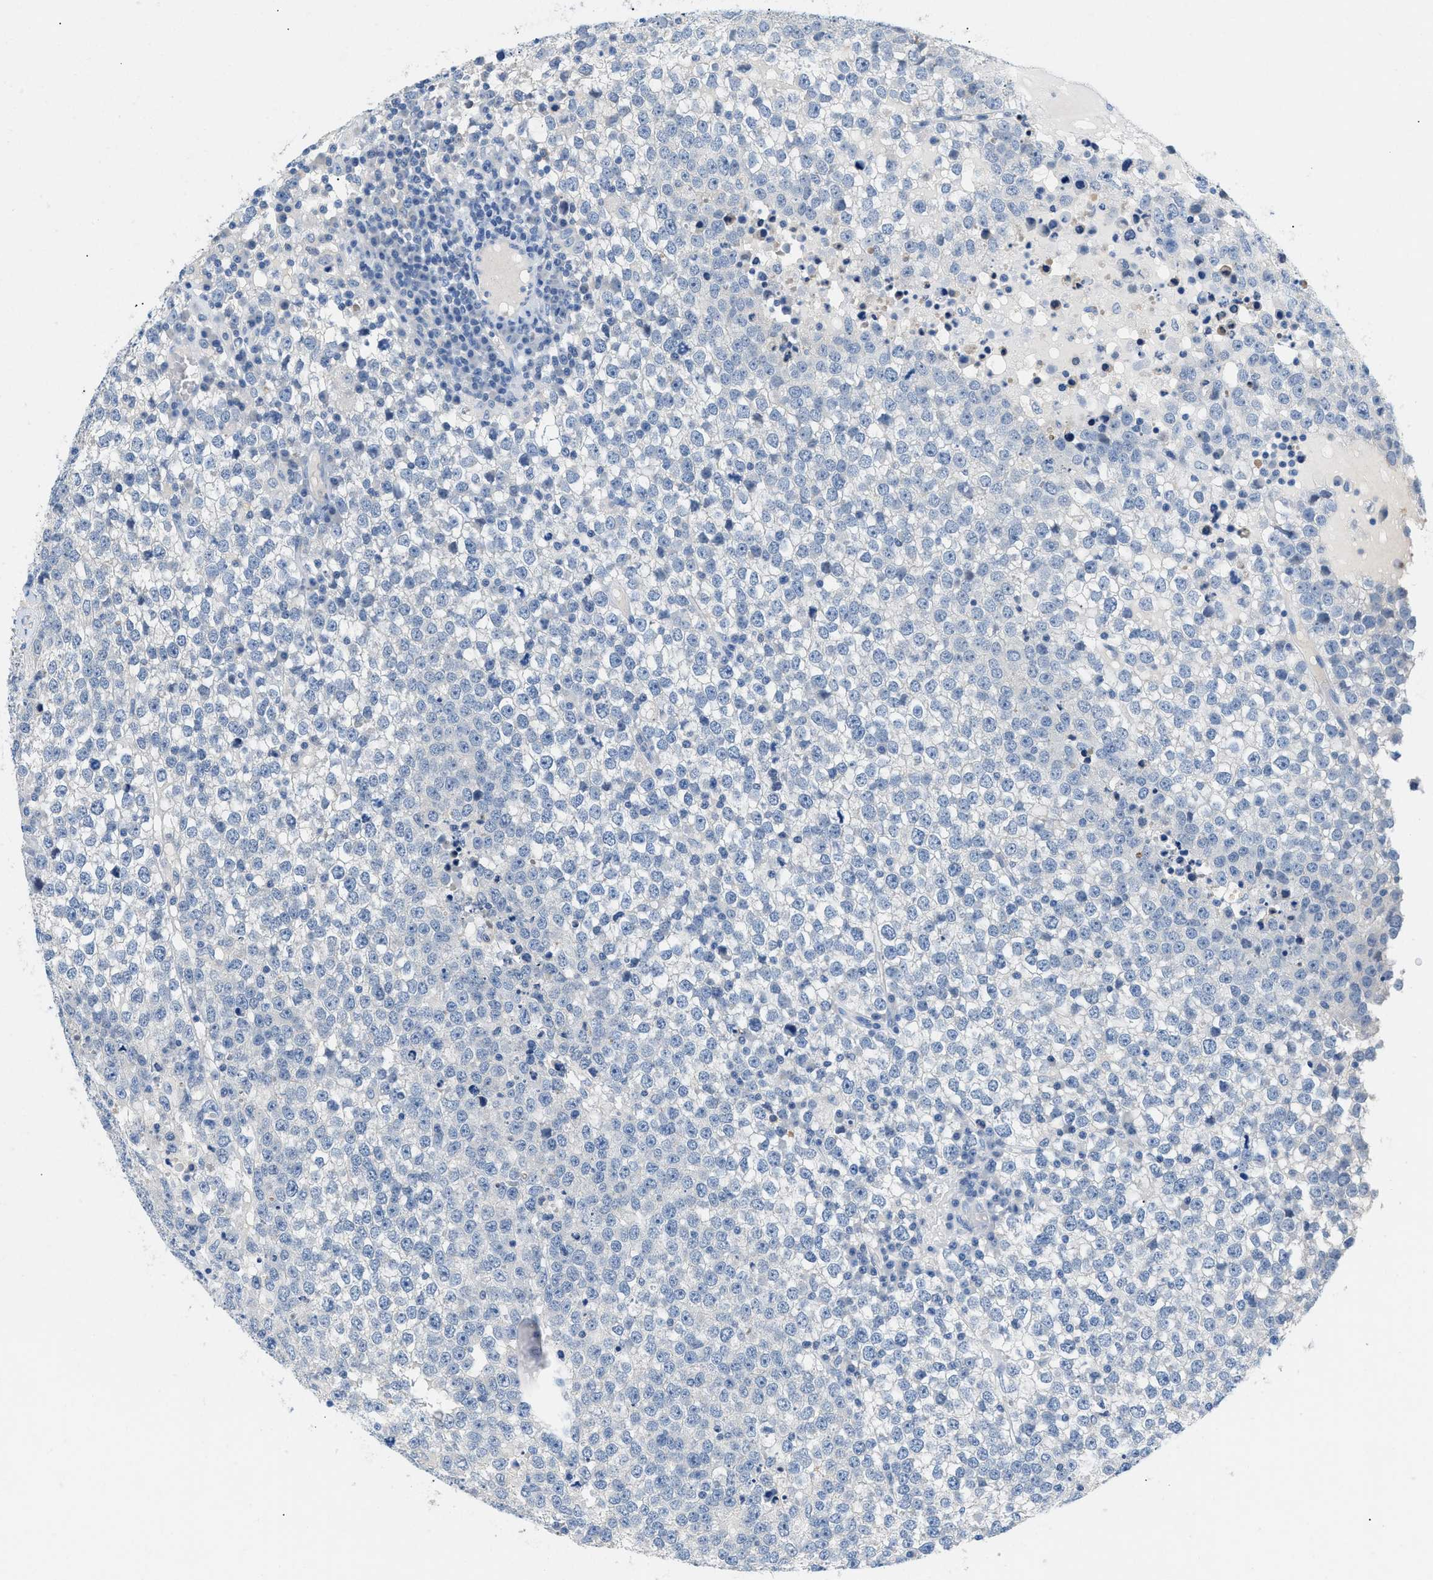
{"staining": {"intensity": "negative", "quantity": "none", "location": "none"}, "tissue": "testis cancer", "cell_type": "Tumor cells", "image_type": "cancer", "snomed": [{"axis": "morphology", "description": "Seminoma, NOS"}, {"axis": "topography", "description": "Testis"}], "caption": "Immunohistochemistry of testis cancer (seminoma) reveals no staining in tumor cells.", "gene": "BPGM", "patient": {"sex": "male", "age": 65}}